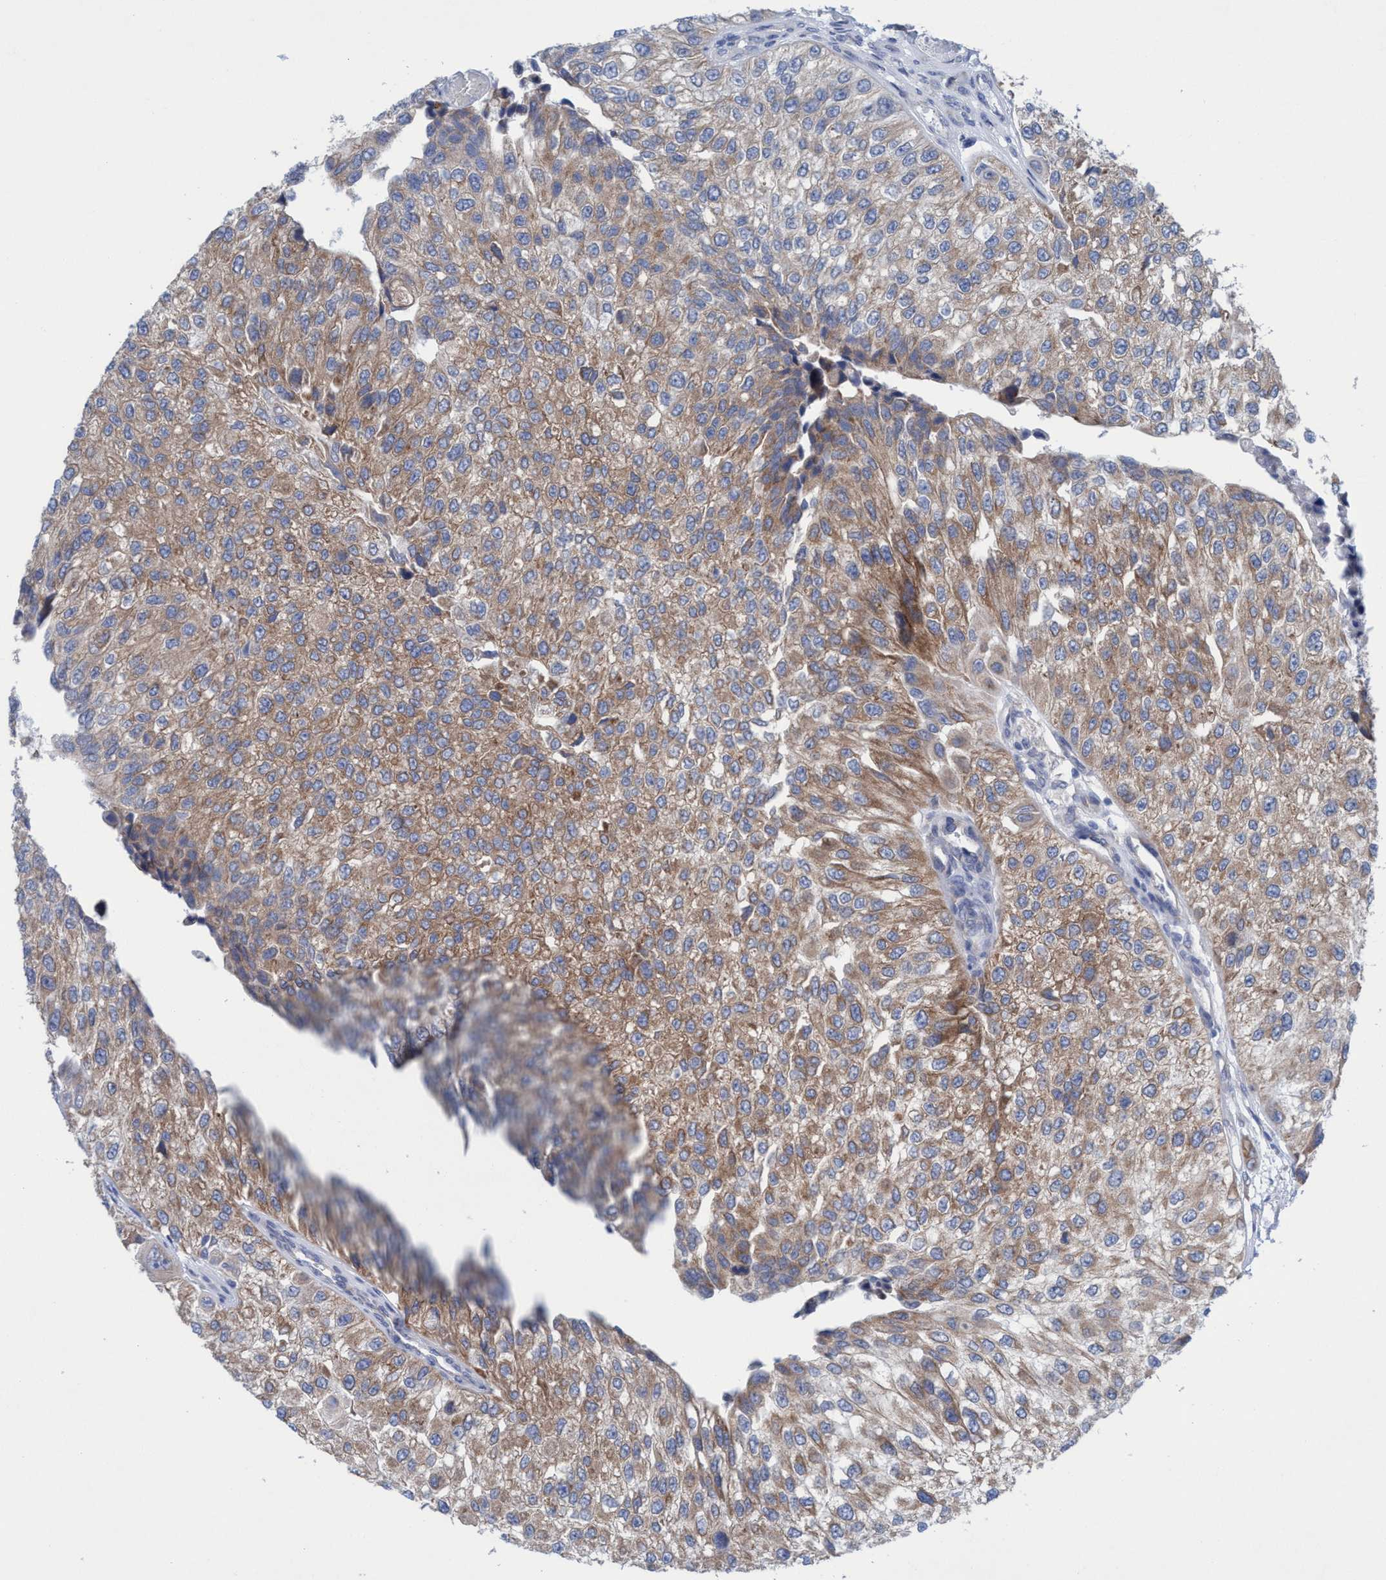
{"staining": {"intensity": "moderate", "quantity": ">75%", "location": "cytoplasmic/membranous"}, "tissue": "urothelial cancer", "cell_type": "Tumor cells", "image_type": "cancer", "snomed": [{"axis": "morphology", "description": "Urothelial carcinoma, High grade"}, {"axis": "topography", "description": "Kidney"}, {"axis": "topography", "description": "Urinary bladder"}], "caption": "High-grade urothelial carcinoma stained with a protein marker displays moderate staining in tumor cells.", "gene": "RSAD1", "patient": {"sex": "male", "age": 77}}